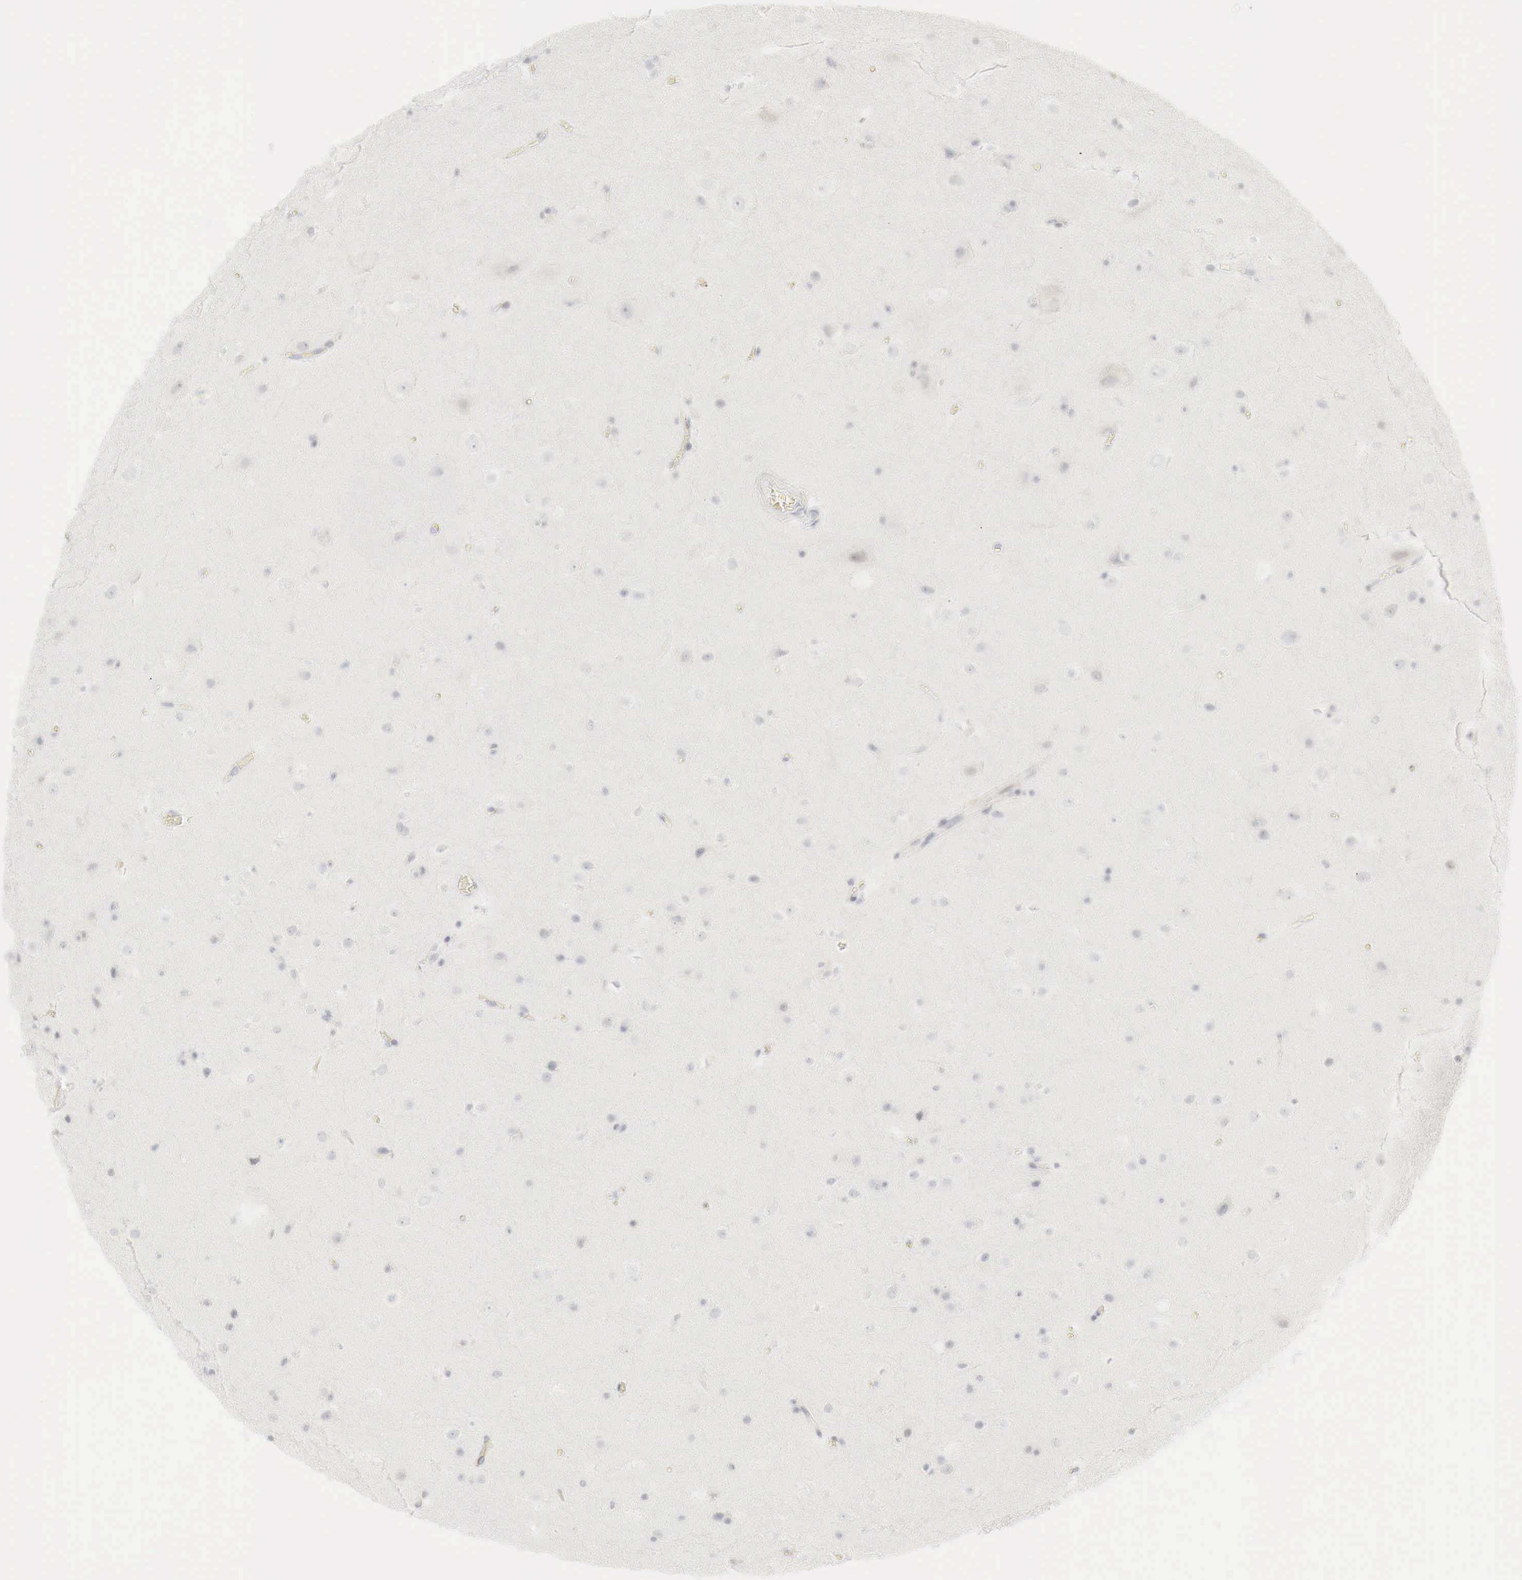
{"staining": {"intensity": "negative", "quantity": "none", "location": "none"}, "tissue": "hippocampus", "cell_type": "Glial cells", "image_type": "normal", "snomed": [{"axis": "morphology", "description": "Normal tissue, NOS"}, {"axis": "topography", "description": "Hippocampus"}], "caption": "Micrograph shows no significant protein positivity in glial cells of benign hippocampus.", "gene": "TP63", "patient": {"sex": "male", "age": 45}}